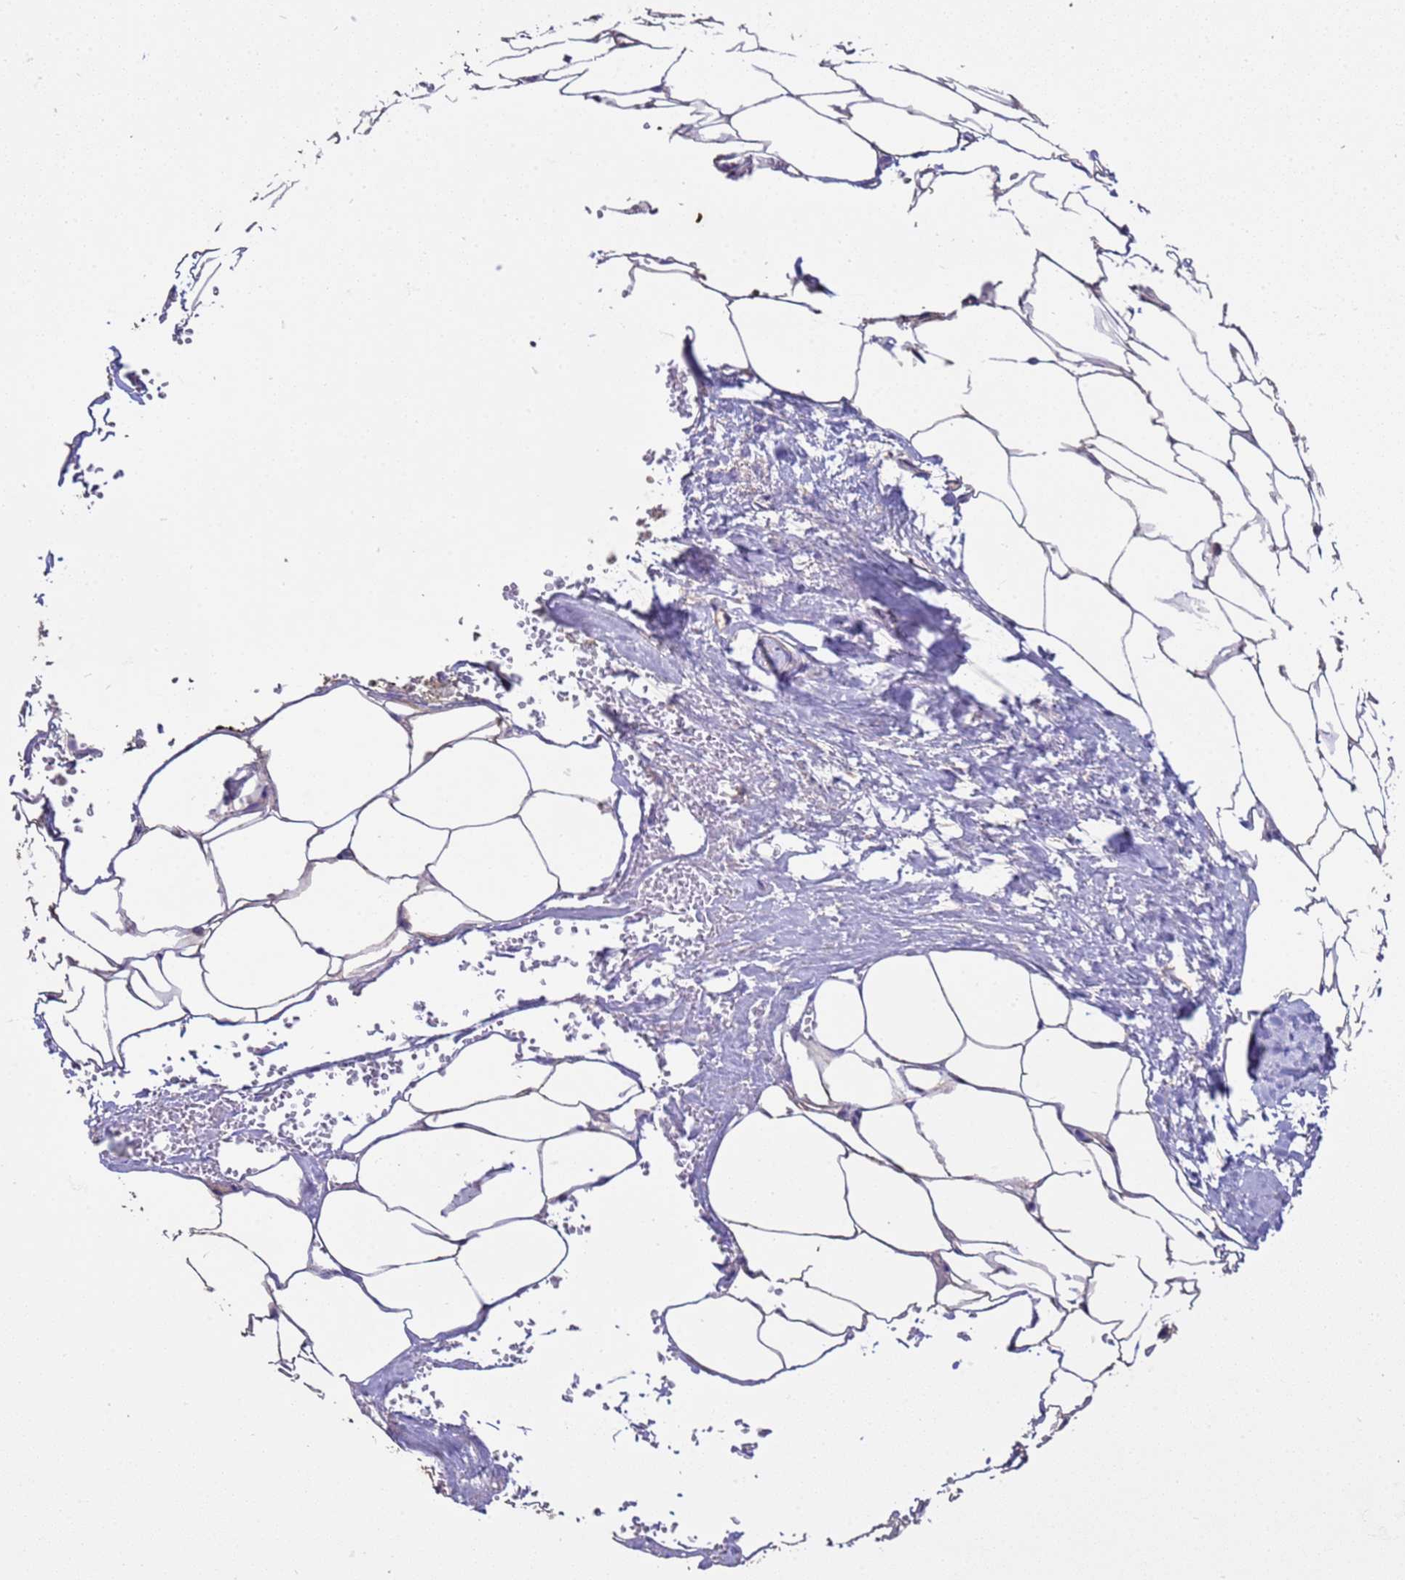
{"staining": {"intensity": "negative", "quantity": "none", "location": "none"}, "tissue": "adipose tissue", "cell_type": "Adipocytes", "image_type": "normal", "snomed": [{"axis": "morphology", "description": "Normal tissue, NOS"}, {"axis": "morphology", "description": "Adenocarcinoma, Low grade"}, {"axis": "topography", "description": "Prostate"}, {"axis": "topography", "description": "Peripheral nerve tissue"}], "caption": "Adipocytes are negative for protein expression in benign human adipose tissue. (Brightfield microscopy of DAB (3,3'-diaminobenzidine) immunohistochemistry at high magnification).", "gene": "ZNFX1", "patient": {"sex": "male", "age": 63}}